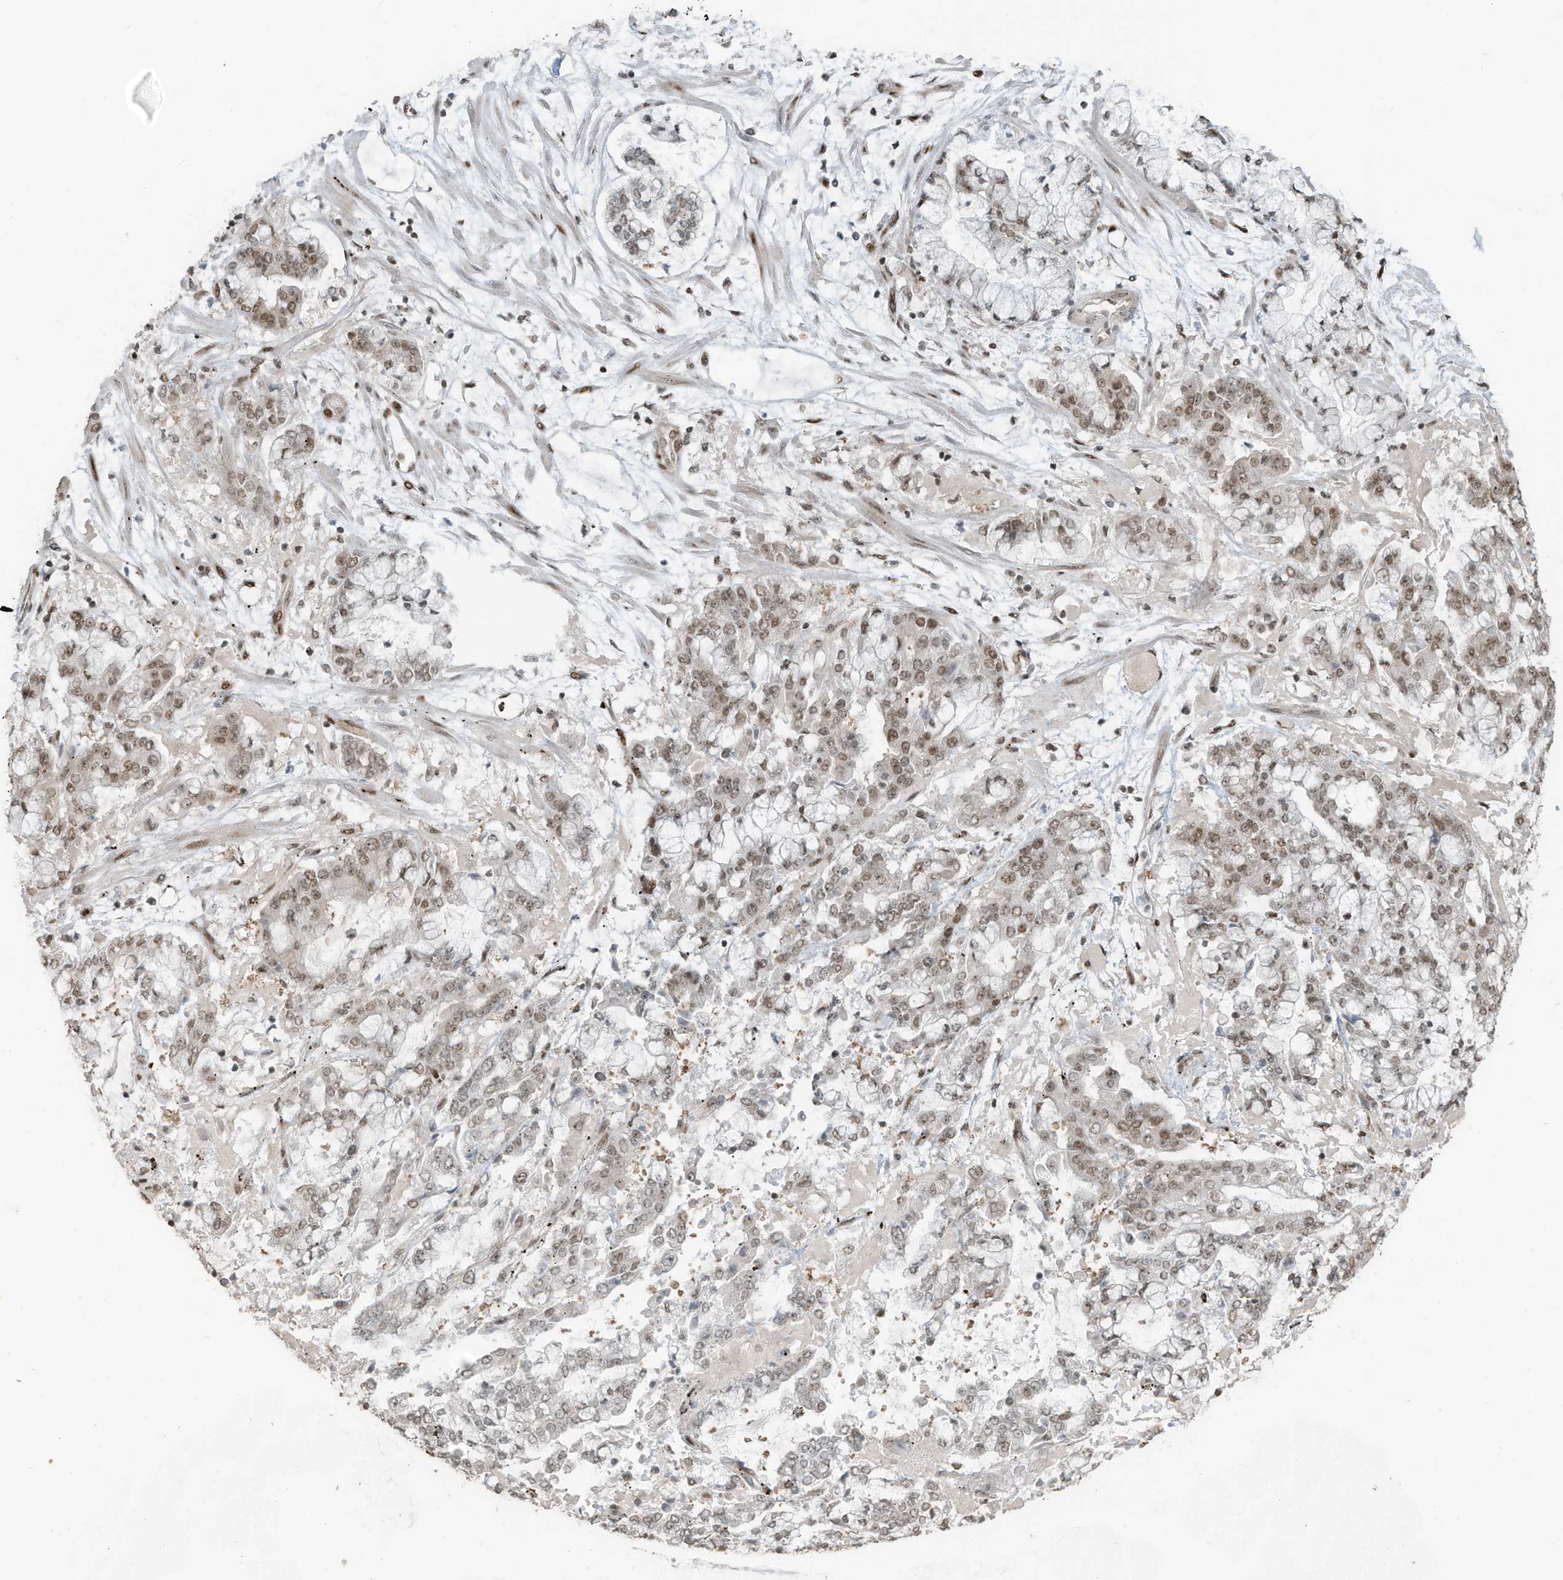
{"staining": {"intensity": "weak", "quantity": "25%-75%", "location": "nuclear"}, "tissue": "stomach cancer", "cell_type": "Tumor cells", "image_type": "cancer", "snomed": [{"axis": "morphology", "description": "Normal tissue, NOS"}, {"axis": "morphology", "description": "Adenocarcinoma, NOS"}, {"axis": "topography", "description": "Stomach, upper"}, {"axis": "topography", "description": "Stomach"}], "caption": "A photomicrograph of stomach cancer stained for a protein displays weak nuclear brown staining in tumor cells. (Stains: DAB (3,3'-diaminobenzidine) in brown, nuclei in blue, Microscopy: brightfield microscopy at high magnification).", "gene": "PCNP", "patient": {"sex": "male", "age": 76}}